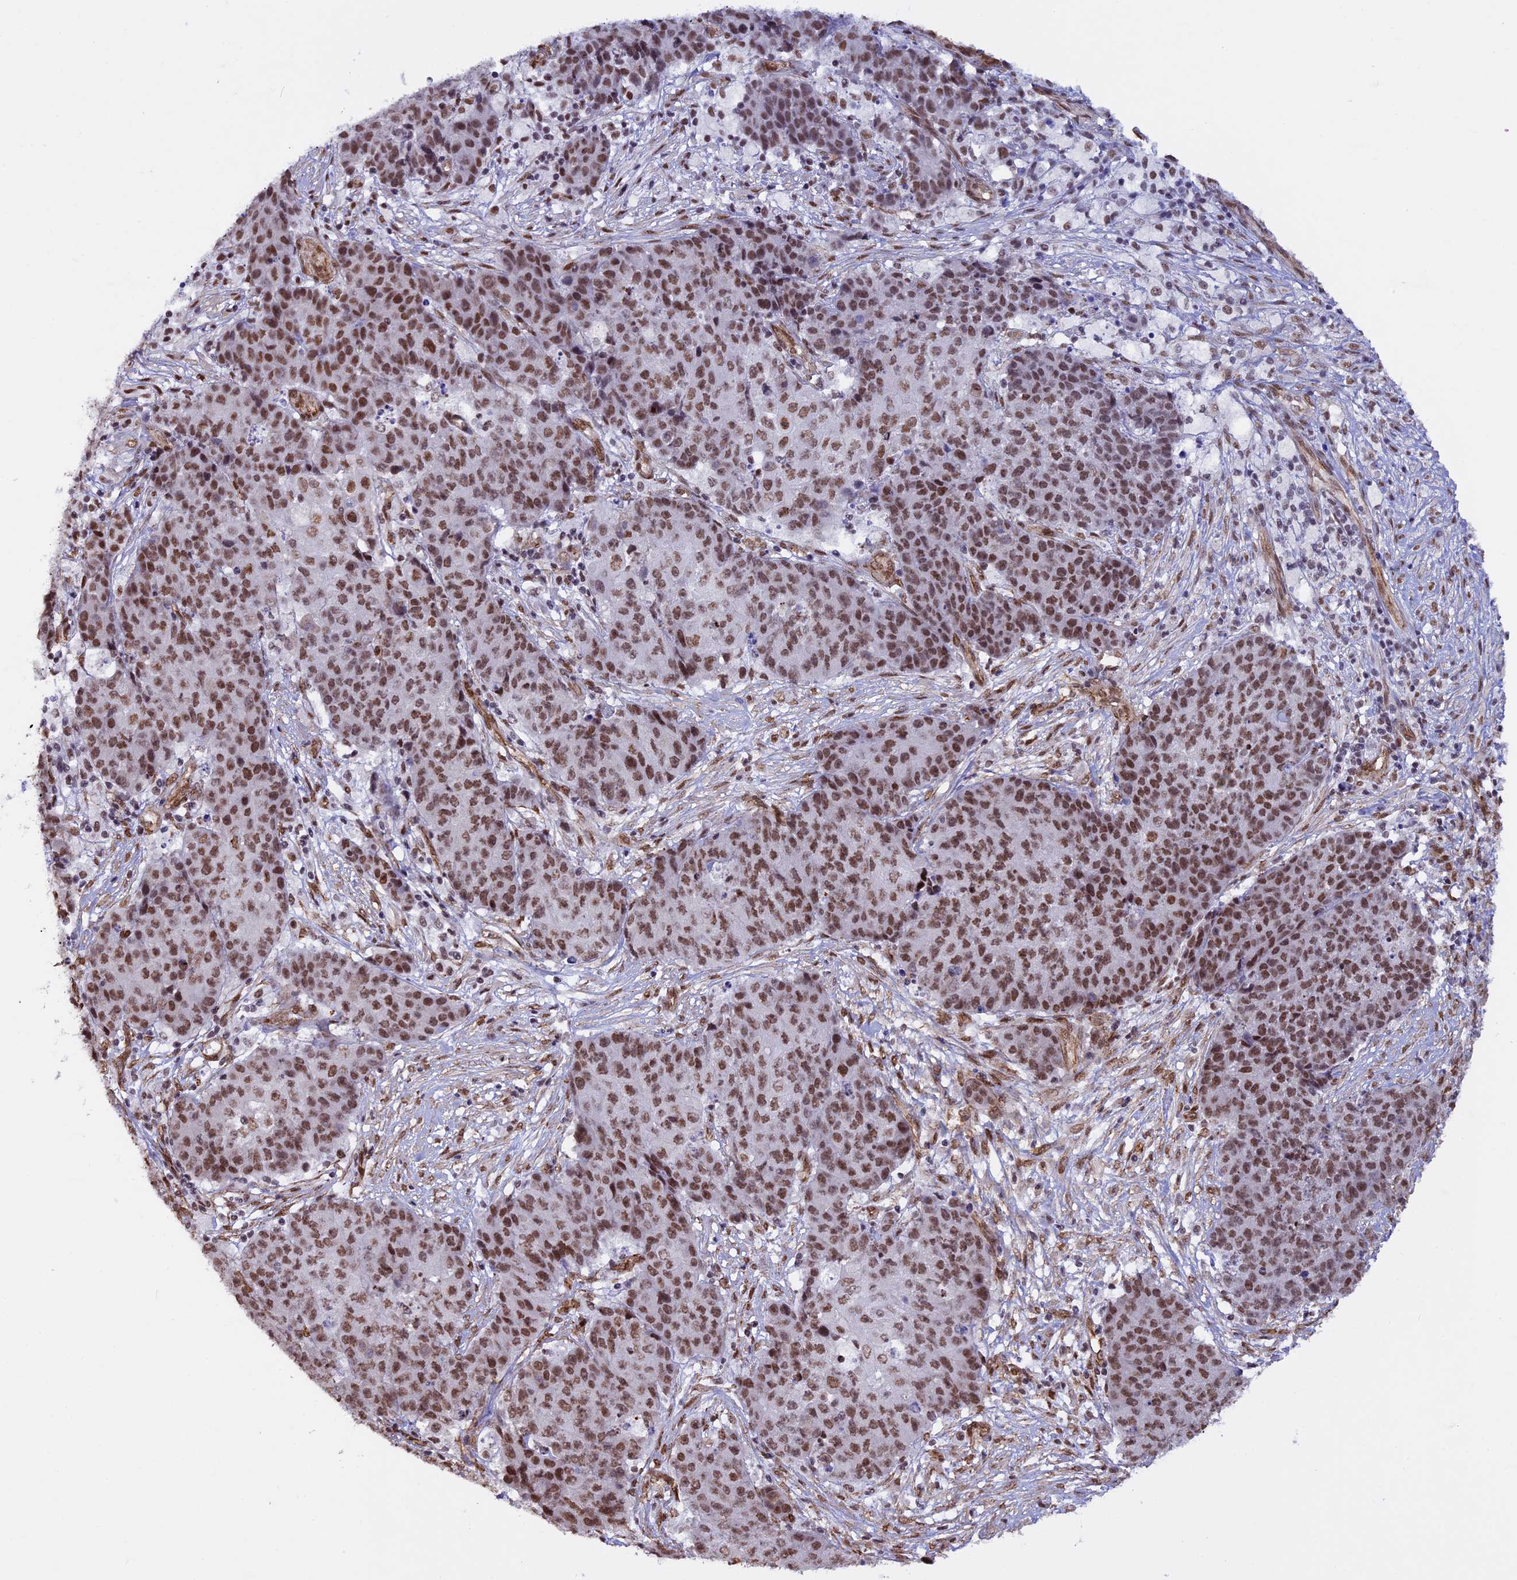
{"staining": {"intensity": "moderate", "quantity": ">75%", "location": "nuclear"}, "tissue": "ovarian cancer", "cell_type": "Tumor cells", "image_type": "cancer", "snomed": [{"axis": "morphology", "description": "Carcinoma, endometroid"}, {"axis": "topography", "description": "Ovary"}], "caption": "Moderate nuclear protein positivity is seen in about >75% of tumor cells in ovarian endometroid carcinoma.", "gene": "MPHOSPH8", "patient": {"sex": "female", "age": 42}}